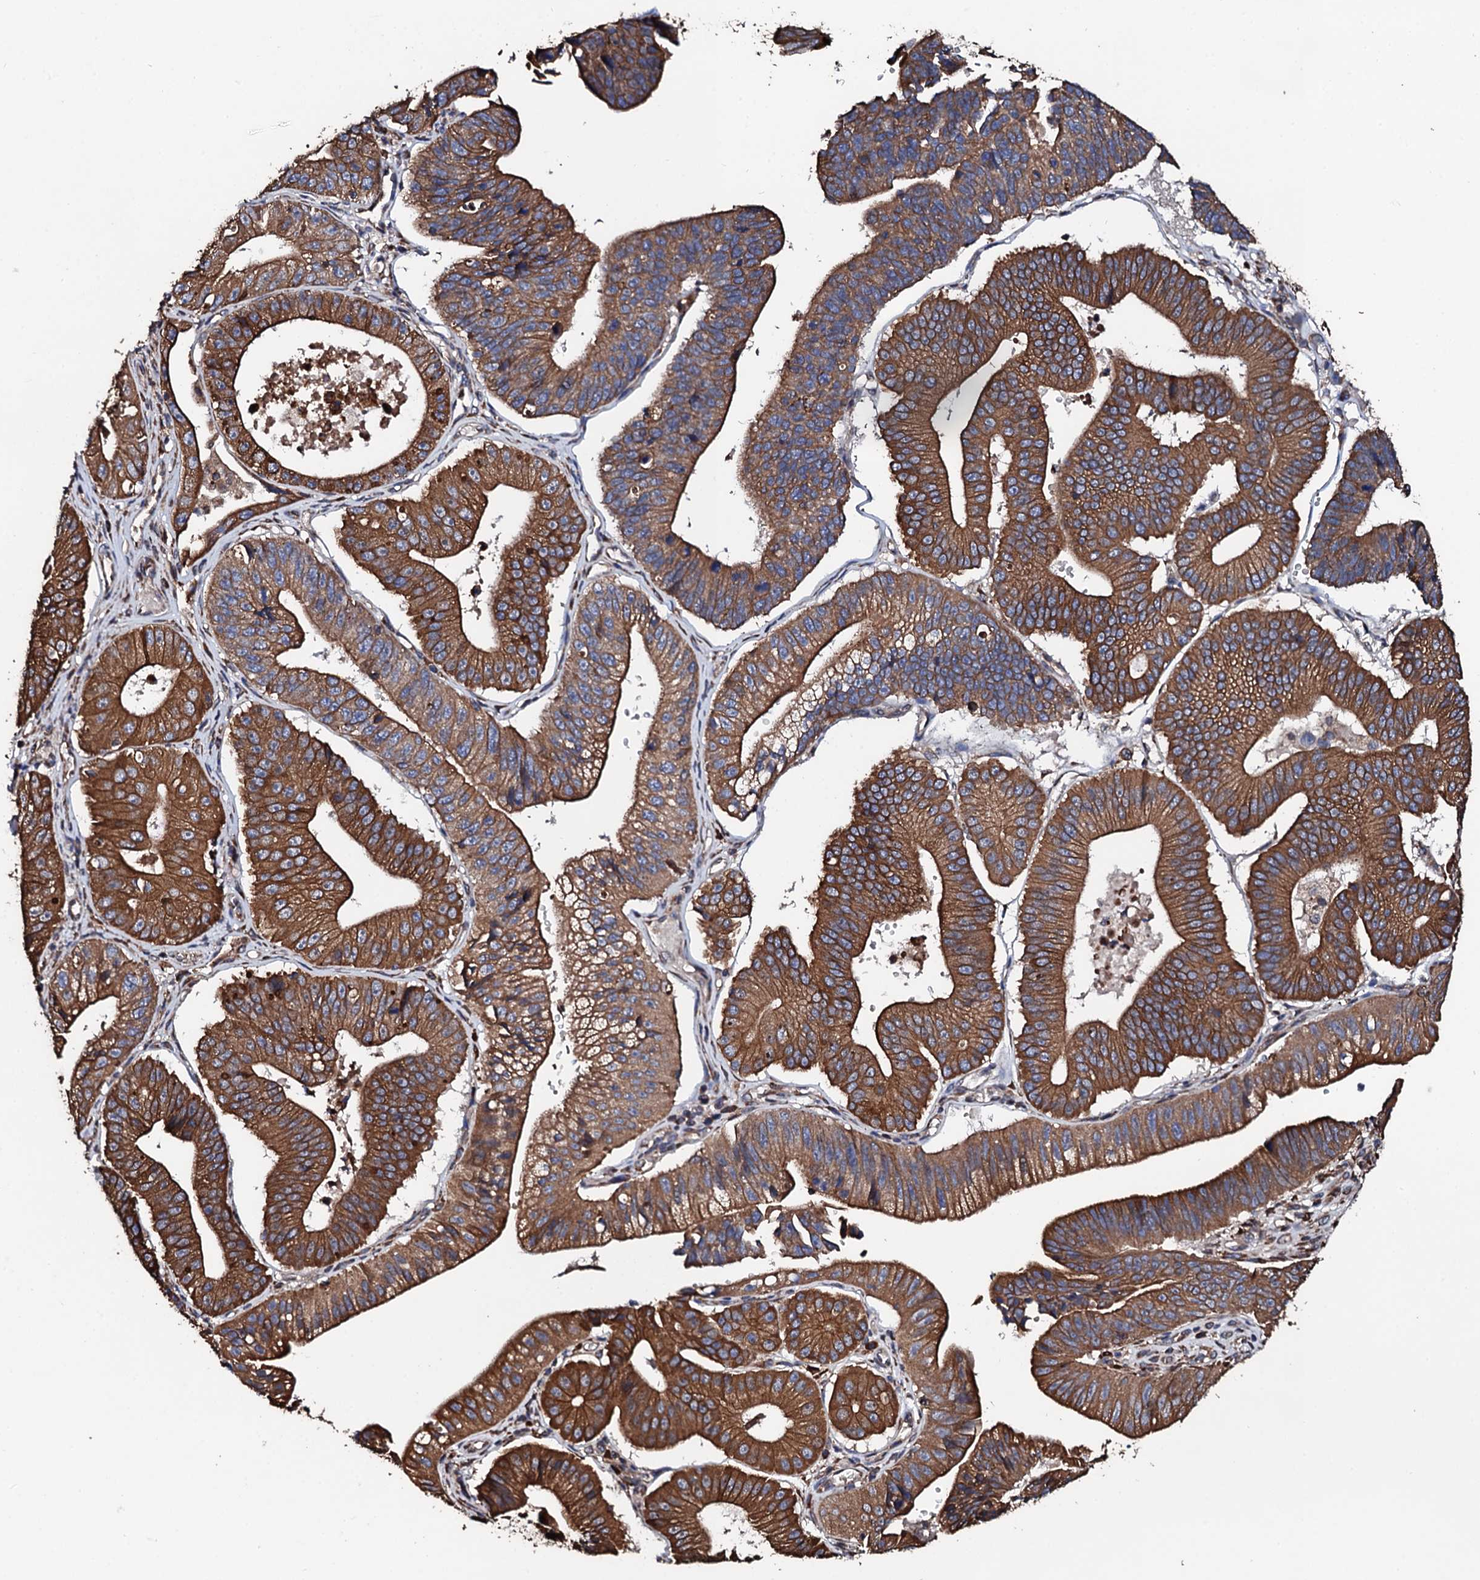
{"staining": {"intensity": "strong", "quantity": ">75%", "location": "cytoplasmic/membranous"}, "tissue": "stomach cancer", "cell_type": "Tumor cells", "image_type": "cancer", "snomed": [{"axis": "morphology", "description": "Adenocarcinoma, NOS"}, {"axis": "topography", "description": "Stomach"}], "caption": "Stomach cancer (adenocarcinoma) stained with a protein marker shows strong staining in tumor cells.", "gene": "CKAP5", "patient": {"sex": "male", "age": 59}}